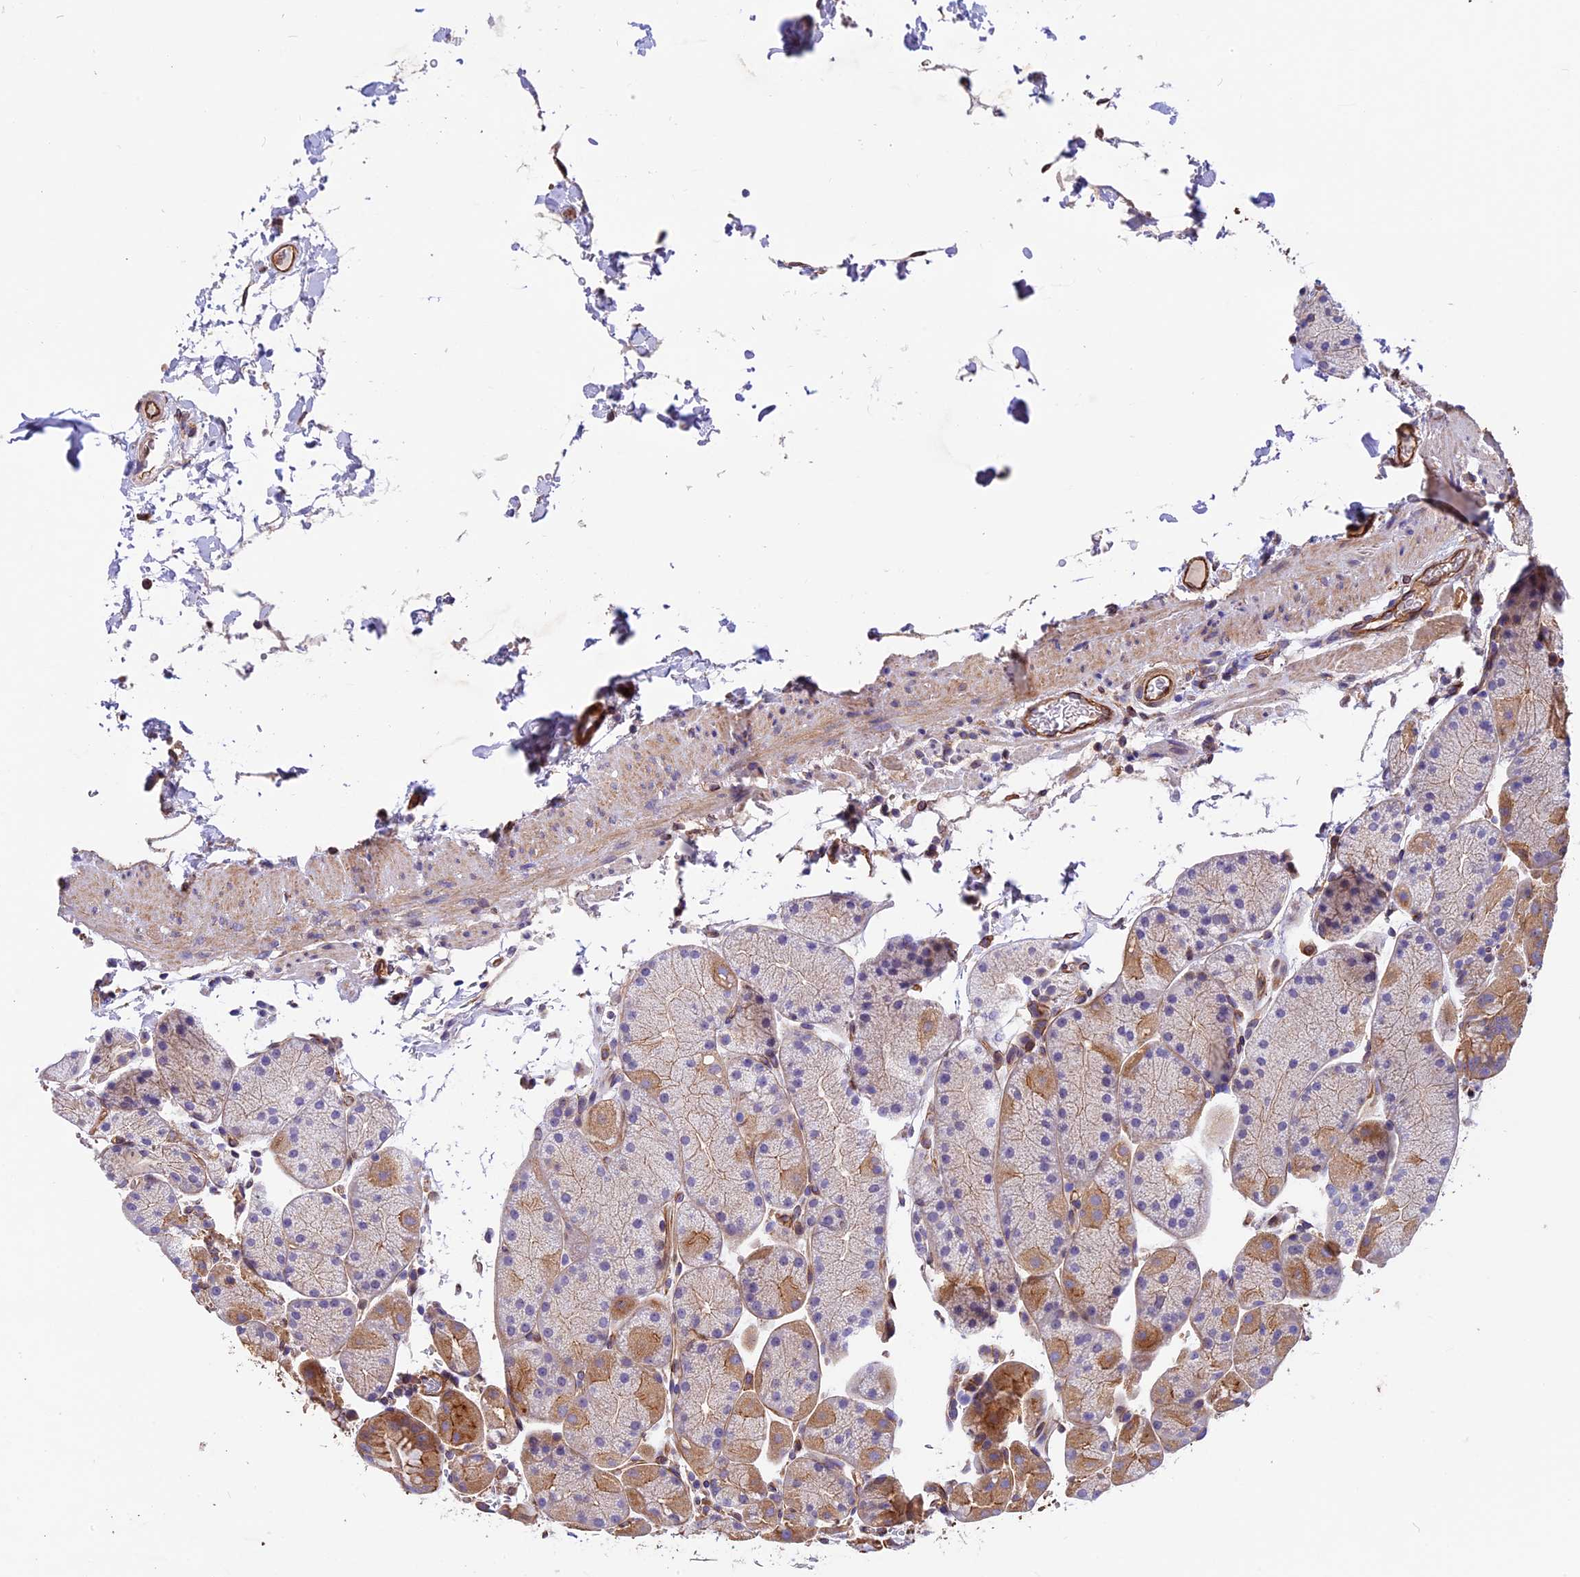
{"staining": {"intensity": "moderate", "quantity": ">75%", "location": "cytoplasmic/membranous"}, "tissue": "stomach", "cell_type": "Glandular cells", "image_type": "normal", "snomed": [{"axis": "morphology", "description": "Normal tissue, NOS"}, {"axis": "topography", "description": "Stomach, upper"}, {"axis": "topography", "description": "Stomach, lower"}], "caption": "High-power microscopy captured an immunohistochemistry (IHC) photomicrograph of benign stomach, revealing moderate cytoplasmic/membranous expression in about >75% of glandular cells. Immunohistochemistry (ihc) stains the protein in brown and the nuclei are stained blue.", "gene": "MED20", "patient": {"sex": "male", "age": 67}}